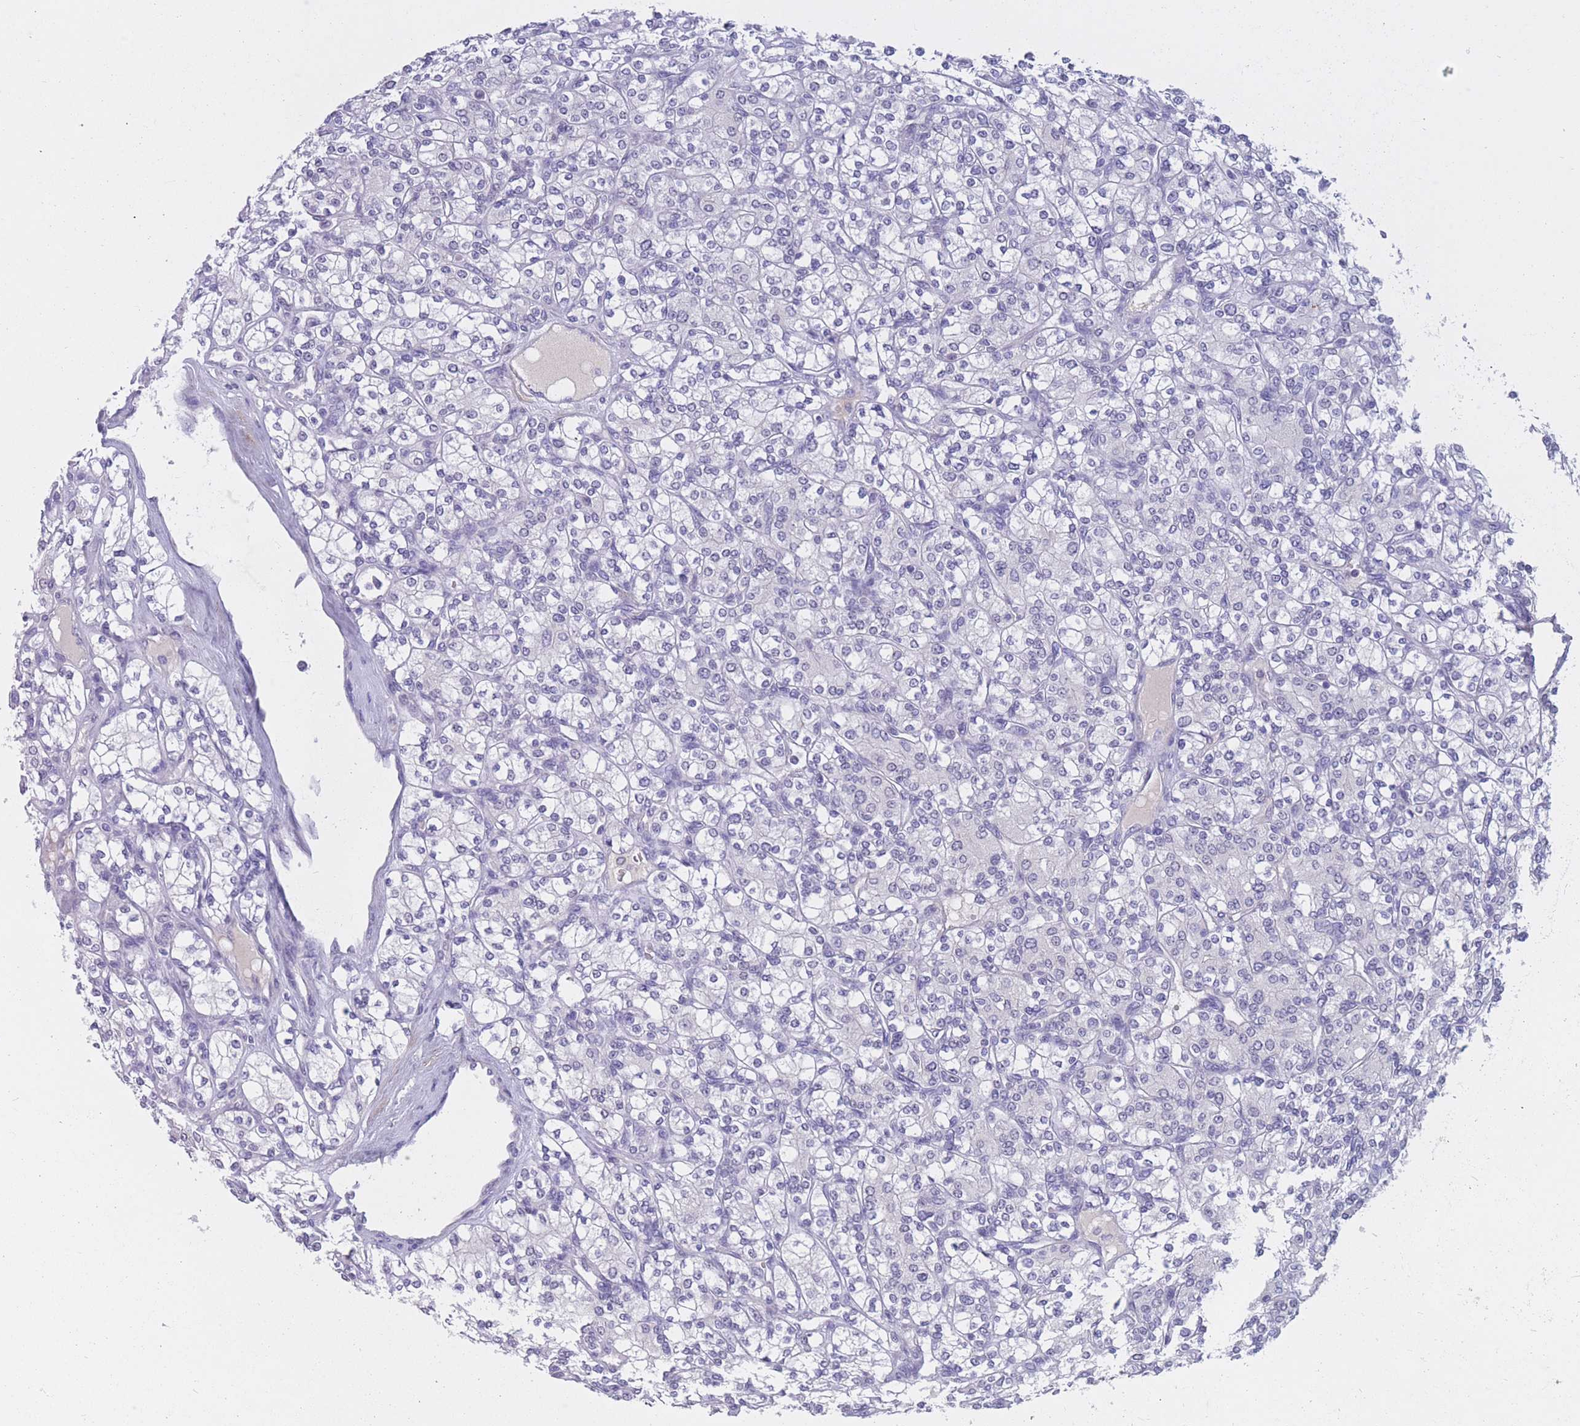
{"staining": {"intensity": "negative", "quantity": "none", "location": "none"}, "tissue": "renal cancer", "cell_type": "Tumor cells", "image_type": "cancer", "snomed": [{"axis": "morphology", "description": "Adenocarcinoma, NOS"}, {"axis": "topography", "description": "Kidney"}], "caption": "High magnification brightfield microscopy of renal cancer stained with DAB (3,3'-diaminobenzidine) (brown) and counterstained with hematoxylin (blue): tumor cells show no significant expression. (DAB IHC visualized using brightfield microscopy, high magnification).", "gene": "BOP1", "patient": {"sex": "male", "age": 77}}